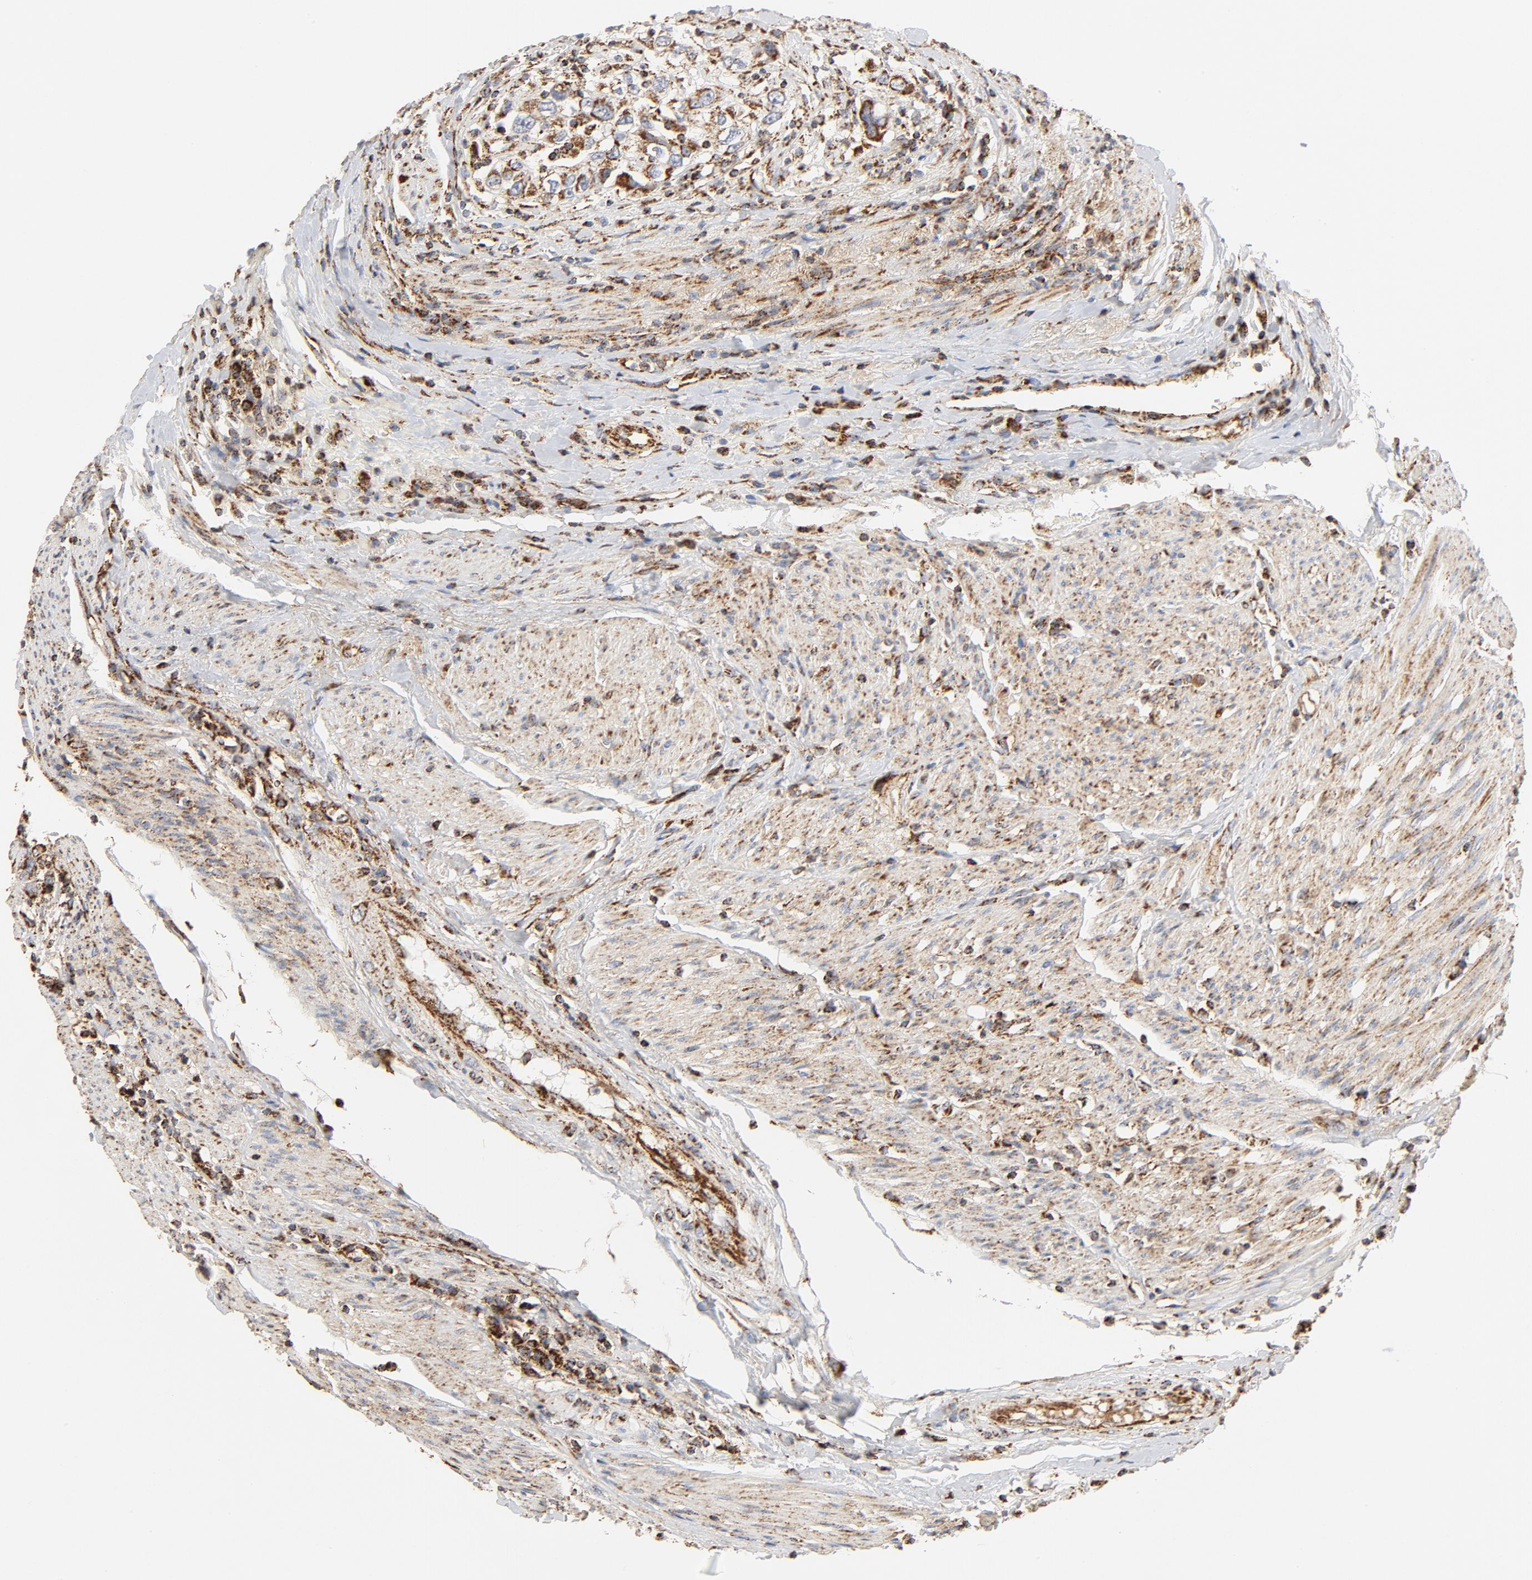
{"staining": {"intensity": "strong", "quantity": ">75%", "location": "cytoplasmic/membranous"}, "tissue": "urothelial cancer", "cell_type": "Tumor cells", "image_type": "cancer", "snomed": [{"axis": "morphology", "description": "Urothelial carcinoma, High grade"}, {"axis": "topography", "description": "Urinary bladder"}], "caption": "A high-resolution histopathology image shows immunohistochemistry staining of urothelial carcinoma (high-grade), which reveals strong cytoplasmic/membranous expression in approximately >75% of tumor cells.", "gene": "PCNX4", "patient": {"sex": "female", "age": 80}}